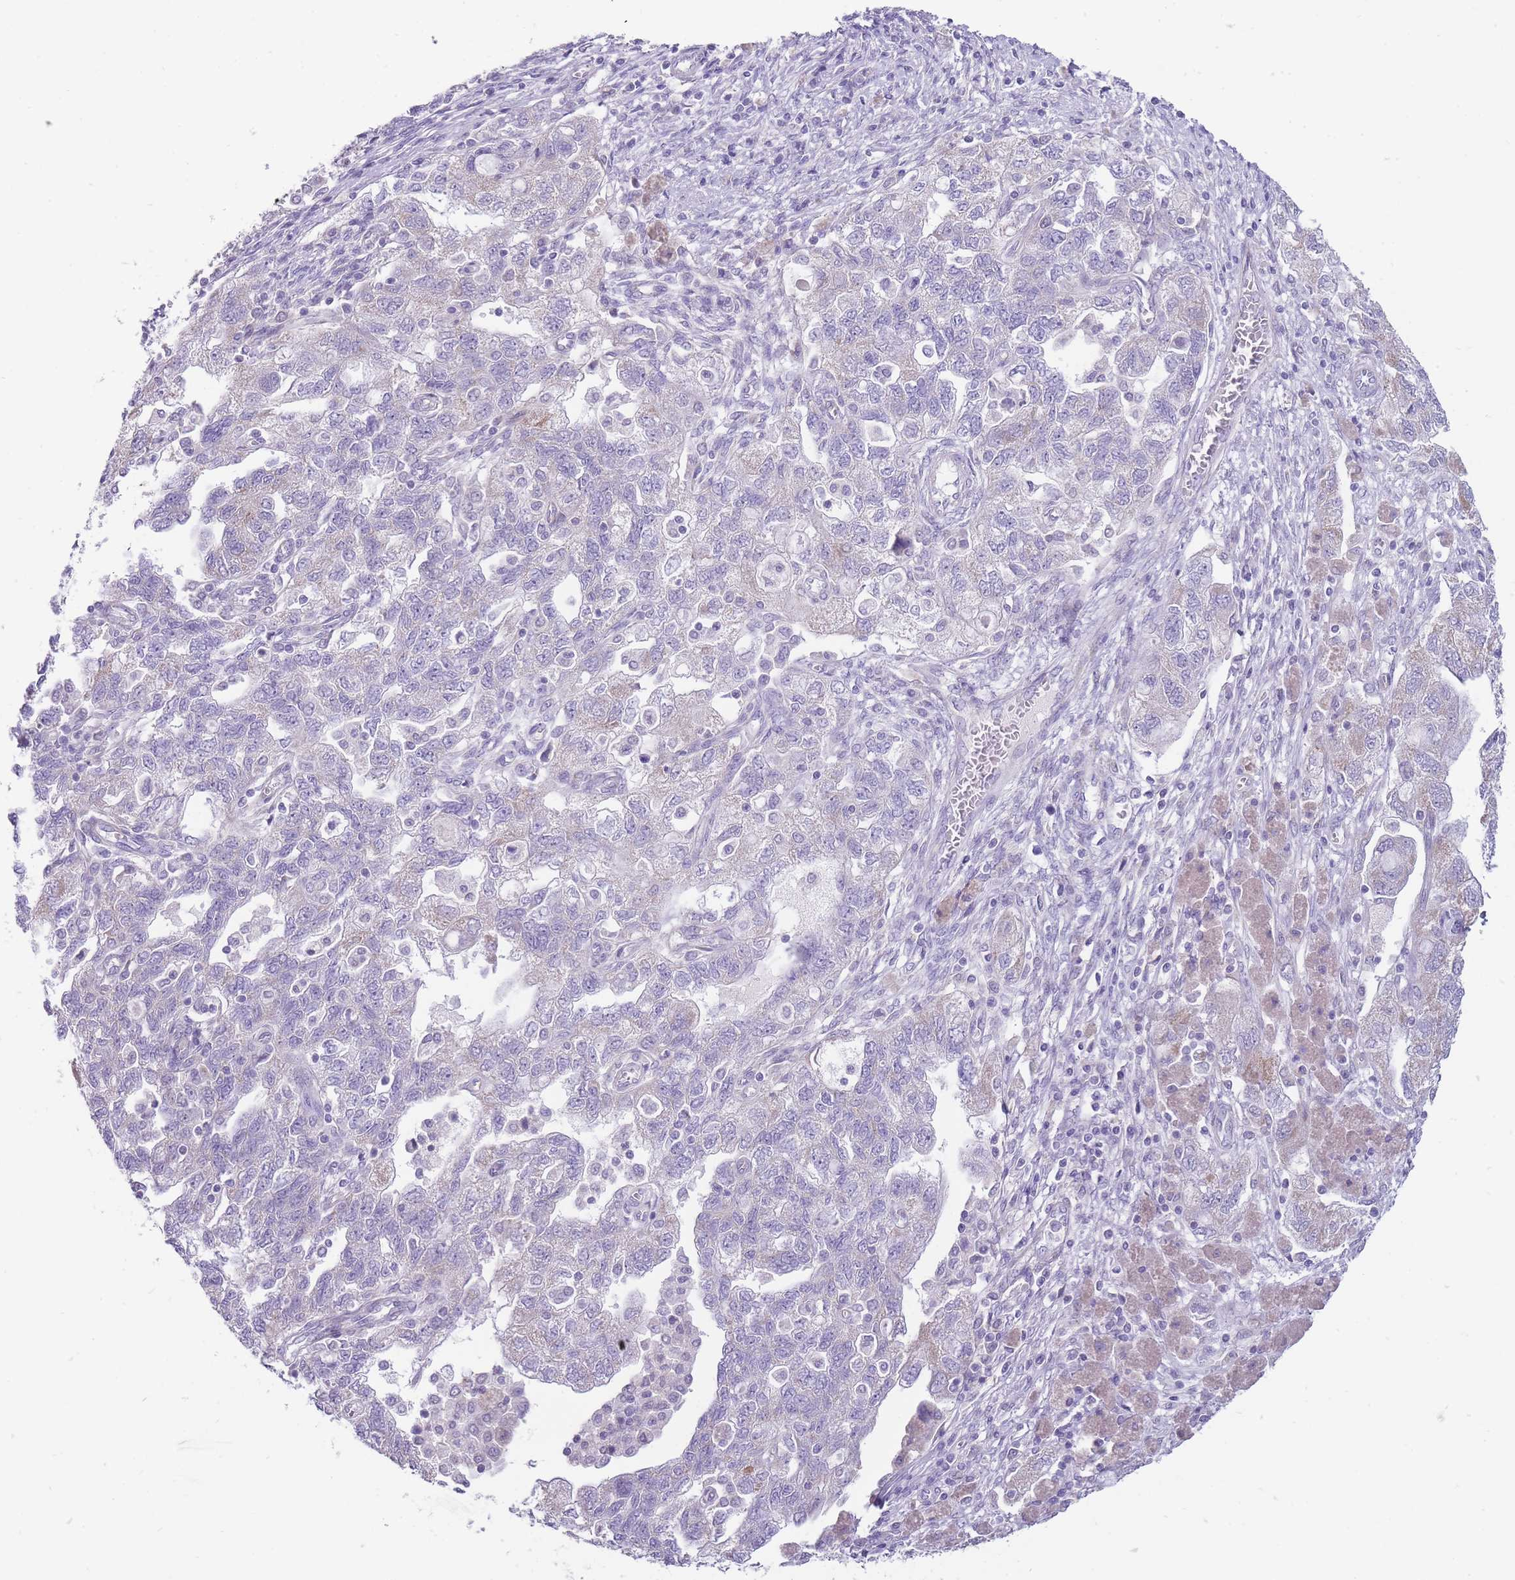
{"staining": {"intensity": "negative", "quantity": "none", "location": "none"}, "tissue": "ovarian cancer", "cell_type": "Tumor cells", "image_type": "cancer", "snomed": [{"axis": "morphology", "description": "Carcinoma, NOS"}, {"axis": "morphology", "description": "Cystadenocarcinoma, serous, NOS"}, {"axis": "topography", "description": "Ovary"}], "caption": "The image exhibits no staining of tumor cells in ovarian cancer (serous cystadenocarcinoma). The staining was performed using DAB to visualize the protein expression in brown, while the nuclei were stained in blue with hematoxylin (Magnification: 20x).", "gene": "ERICH4", "patient": {"sex": "female", "age": 69}}